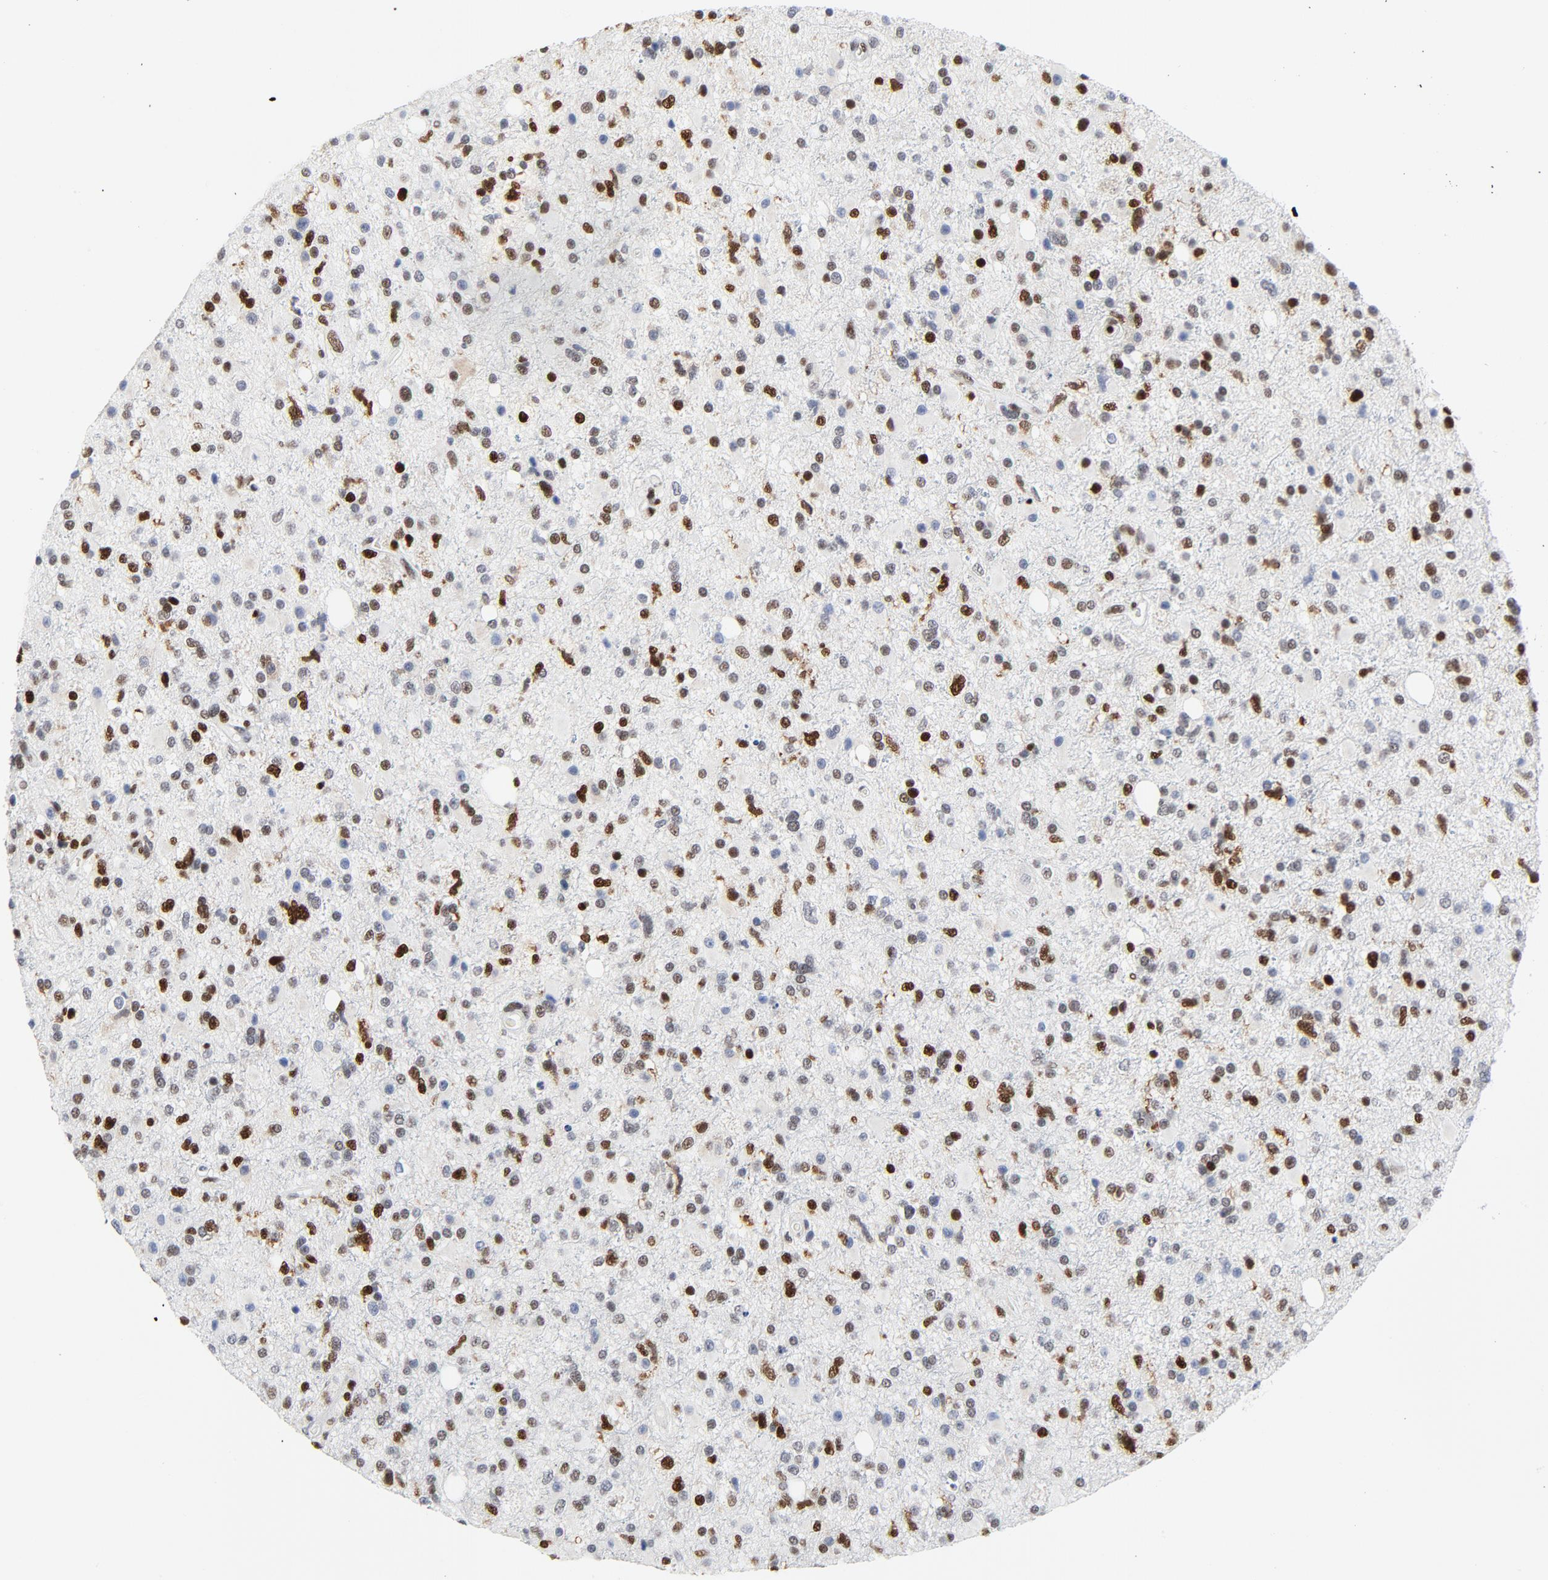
{"staining": {"intensity": "strong", "quantity": "25%-75%", "location": "nuclear"}, "tissue": "glioma", "cell_type": "Tumor cells", "image_type": "cancer", "snomed": [{"axis": "morphology", "description": "Glioma, malignant, High grade"}, {"axis": "topography", "description": "Brain"}], "caption": "Immunohistochemistry (IHC) histopathology image of neoplastic tissue: human malignant glioma (high-grade) stained using IHC demonstrates high levels of strong protein expression localized specifically in the nuclear of tumor cells, appearing as a nuclear brown color.", "gene": "POLD1", "patient": {"sex": "male", "age": 33}}